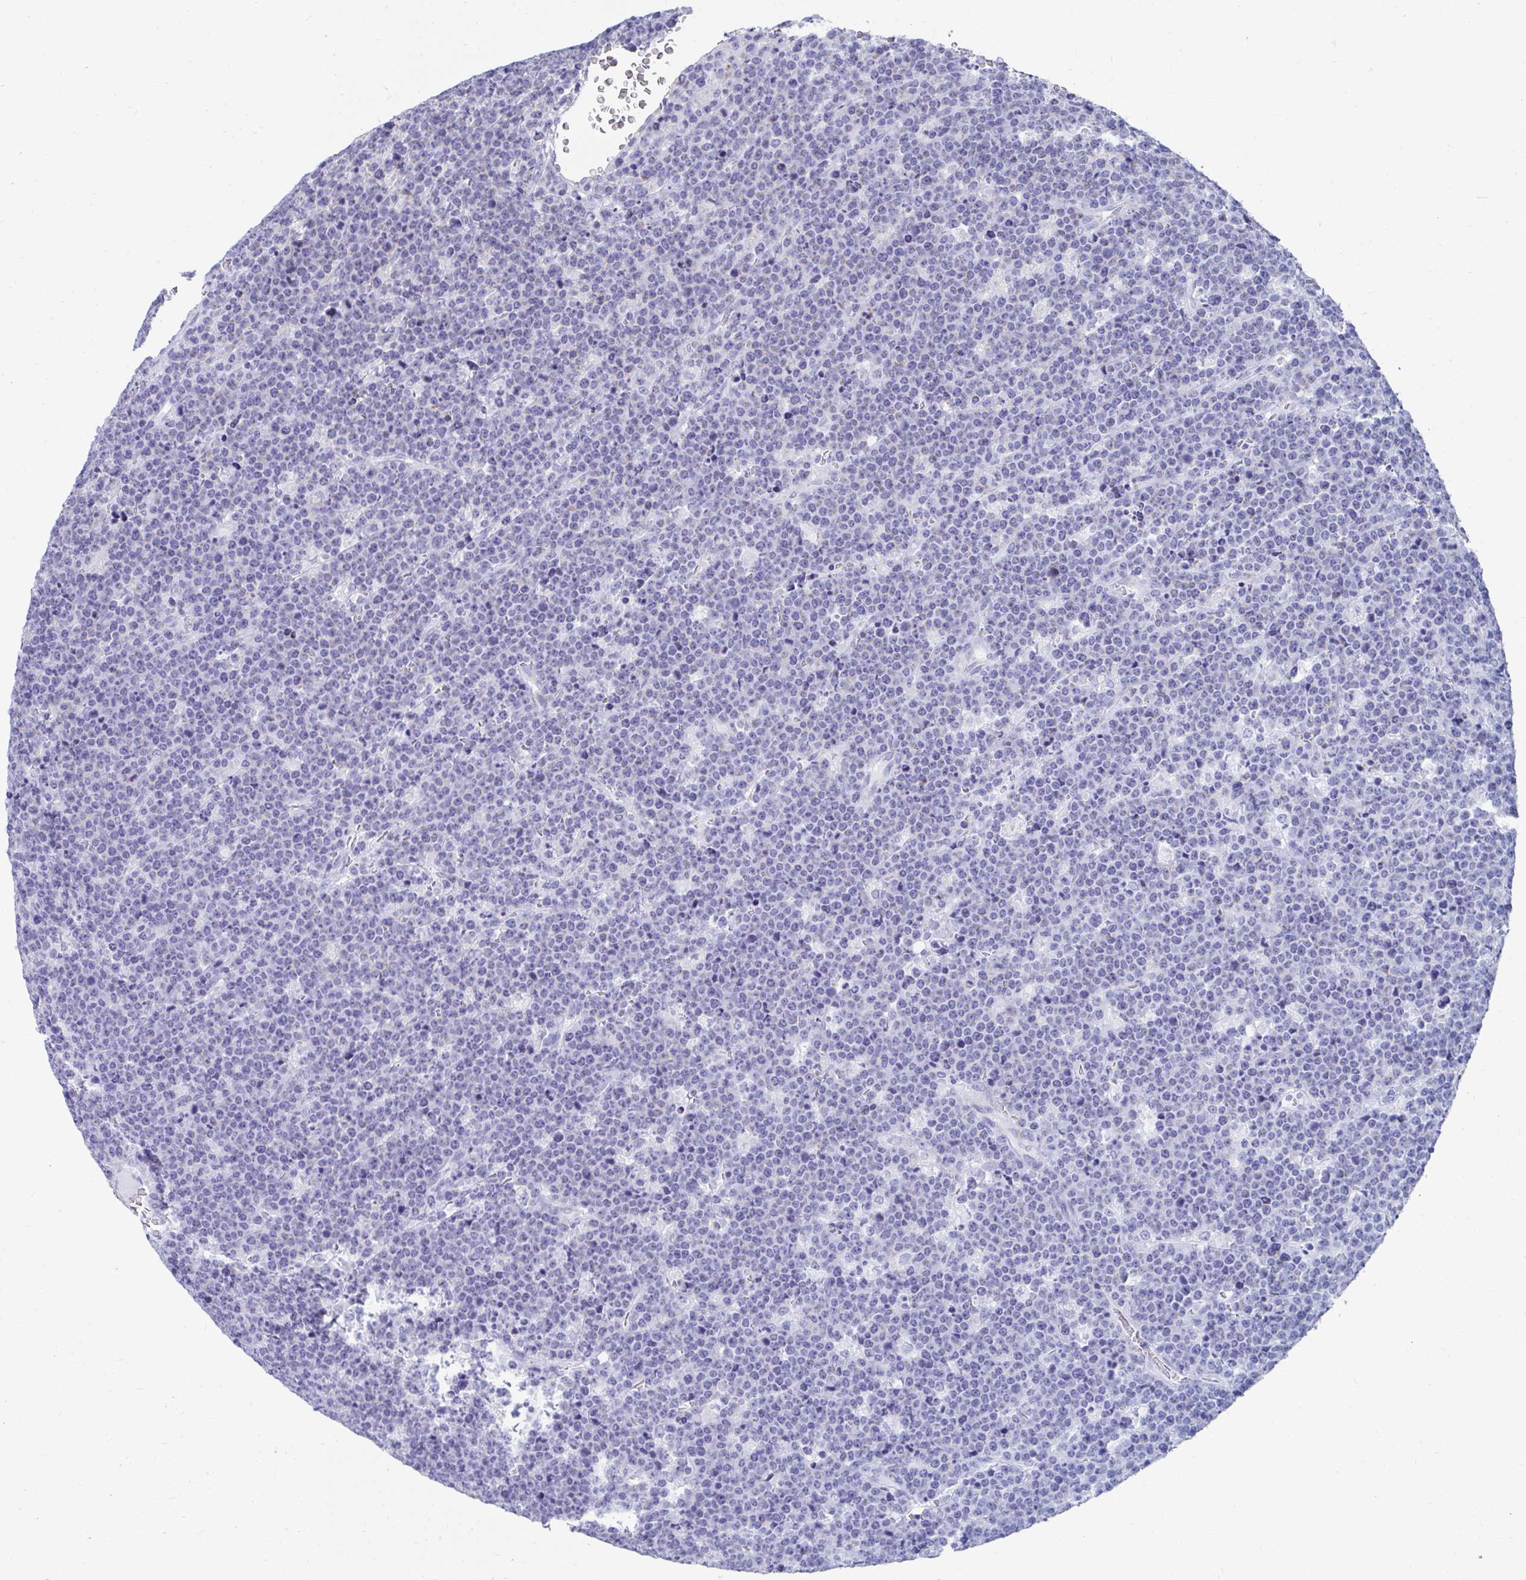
{"staining": {"intensity": "negative", "quantity": "none", "location": "none"}, "tissue": "lymphoma", "cell_type": "Tumor cells", "image_type": "cancer", "snomed": [{"axis": "morphology", "description": "Malignant lymphoma, non-Hodgkin's type, High grade"}, {"axis": "topography", "description": "Ovary"}], "caption": "IHC of lymphoma displays no expression in tumor cells. The staining is performed using DAB (3,3'-diaminobenzidine) brown chromogen with nuclei counter-stained in using hematoxylin.", "gene": "PC", "patient": {"sex": "female", "age": 56}}